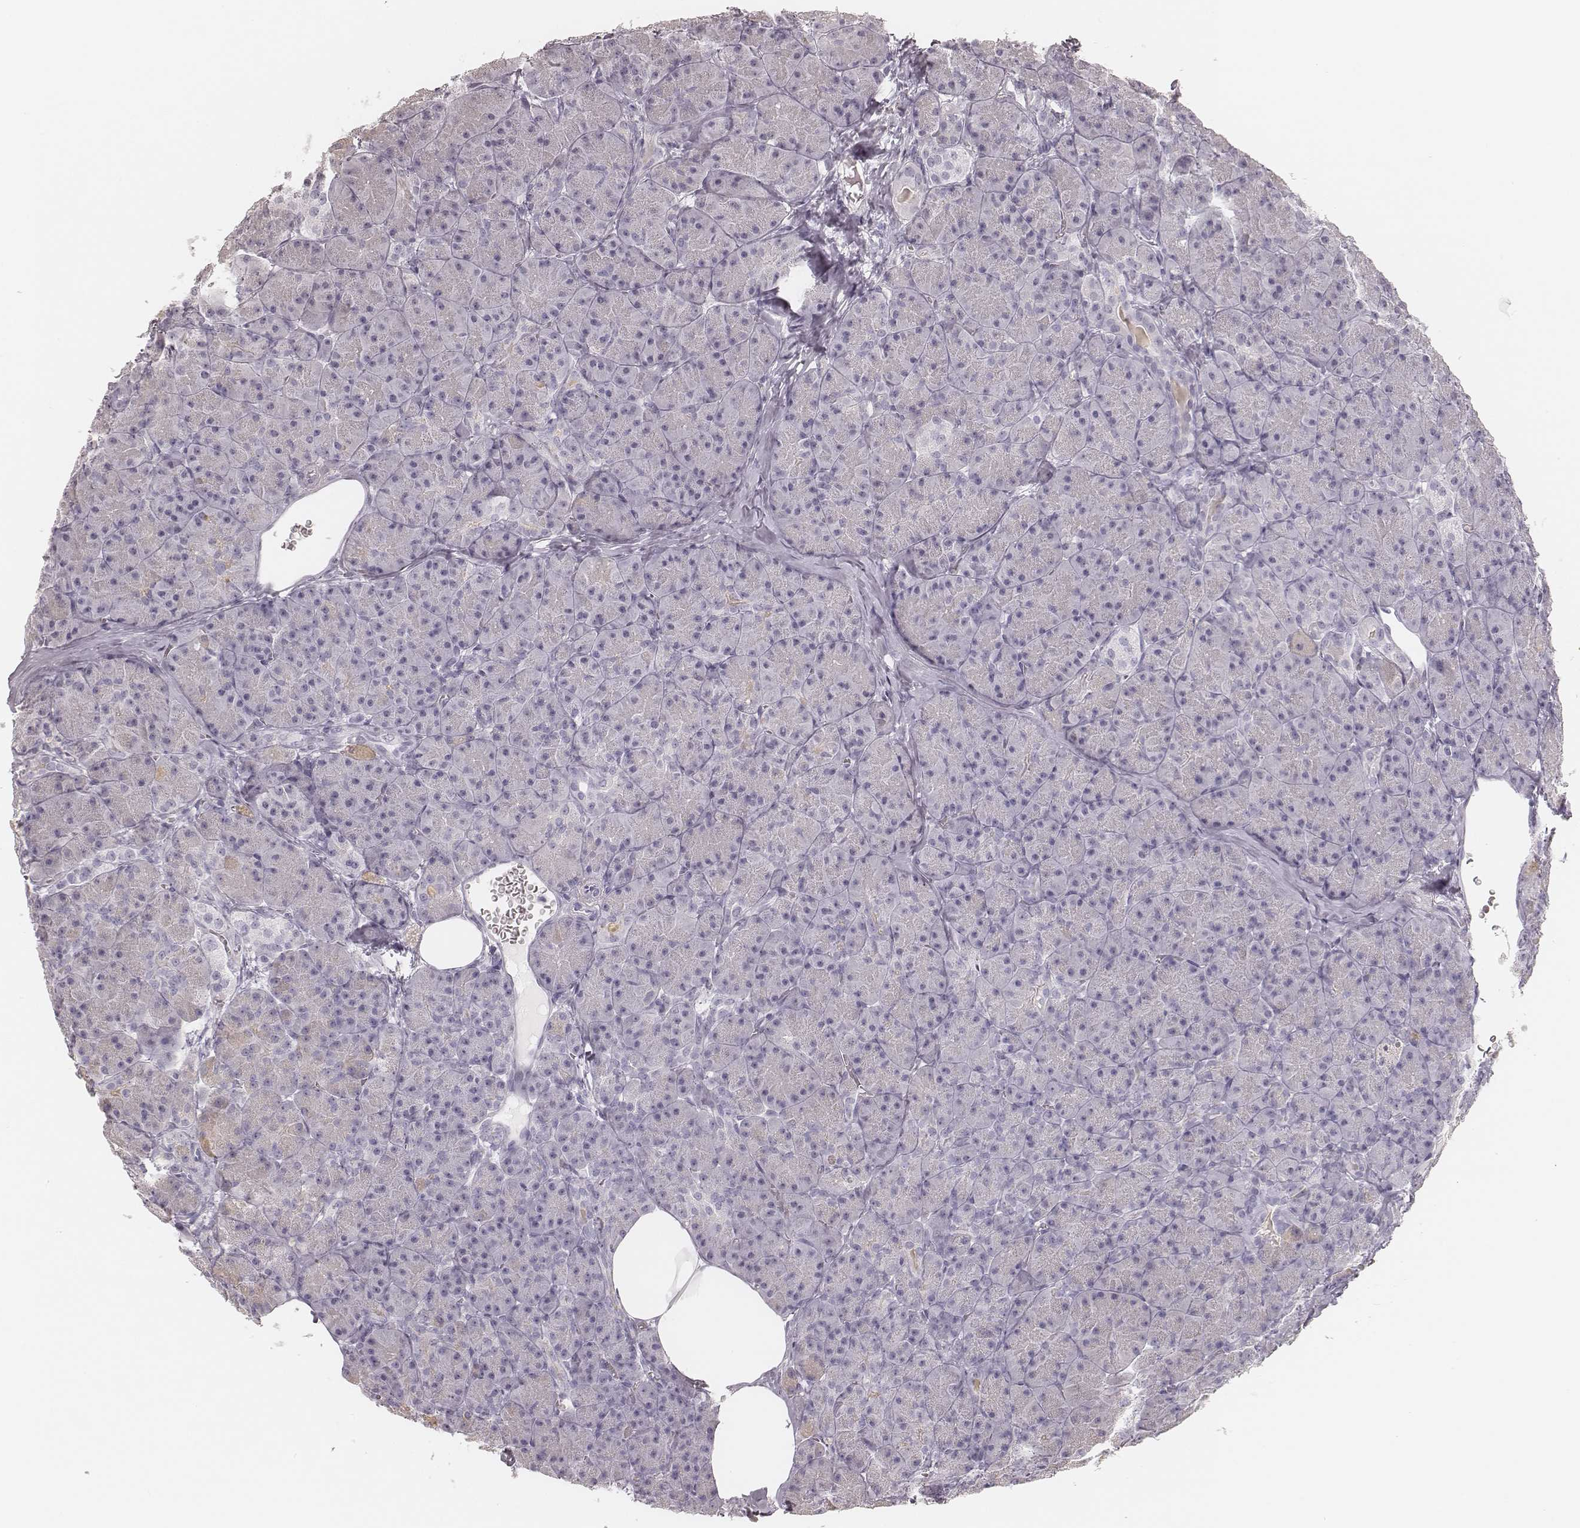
{"staining": {"intensity": "negative", "quantity": "none", "location": "none"}, "tissue": "pancreas", "cell_type": "Exocrine glandular cells", "image_type": "normal", "snomed": [{"axis": "morphology", "description": "Normal tissue, NOS"}, {"axis": "topography", "description": "Pancreas"}], "caption": "Immunohistochemistry (IHC) histopathology image of unremarkable pancreas: pancreas stained with DAB displays no significant protein staining in exocrine glandular cells.", "gene": "KRT82", "patient": {"sex": "male", "age": 57}}